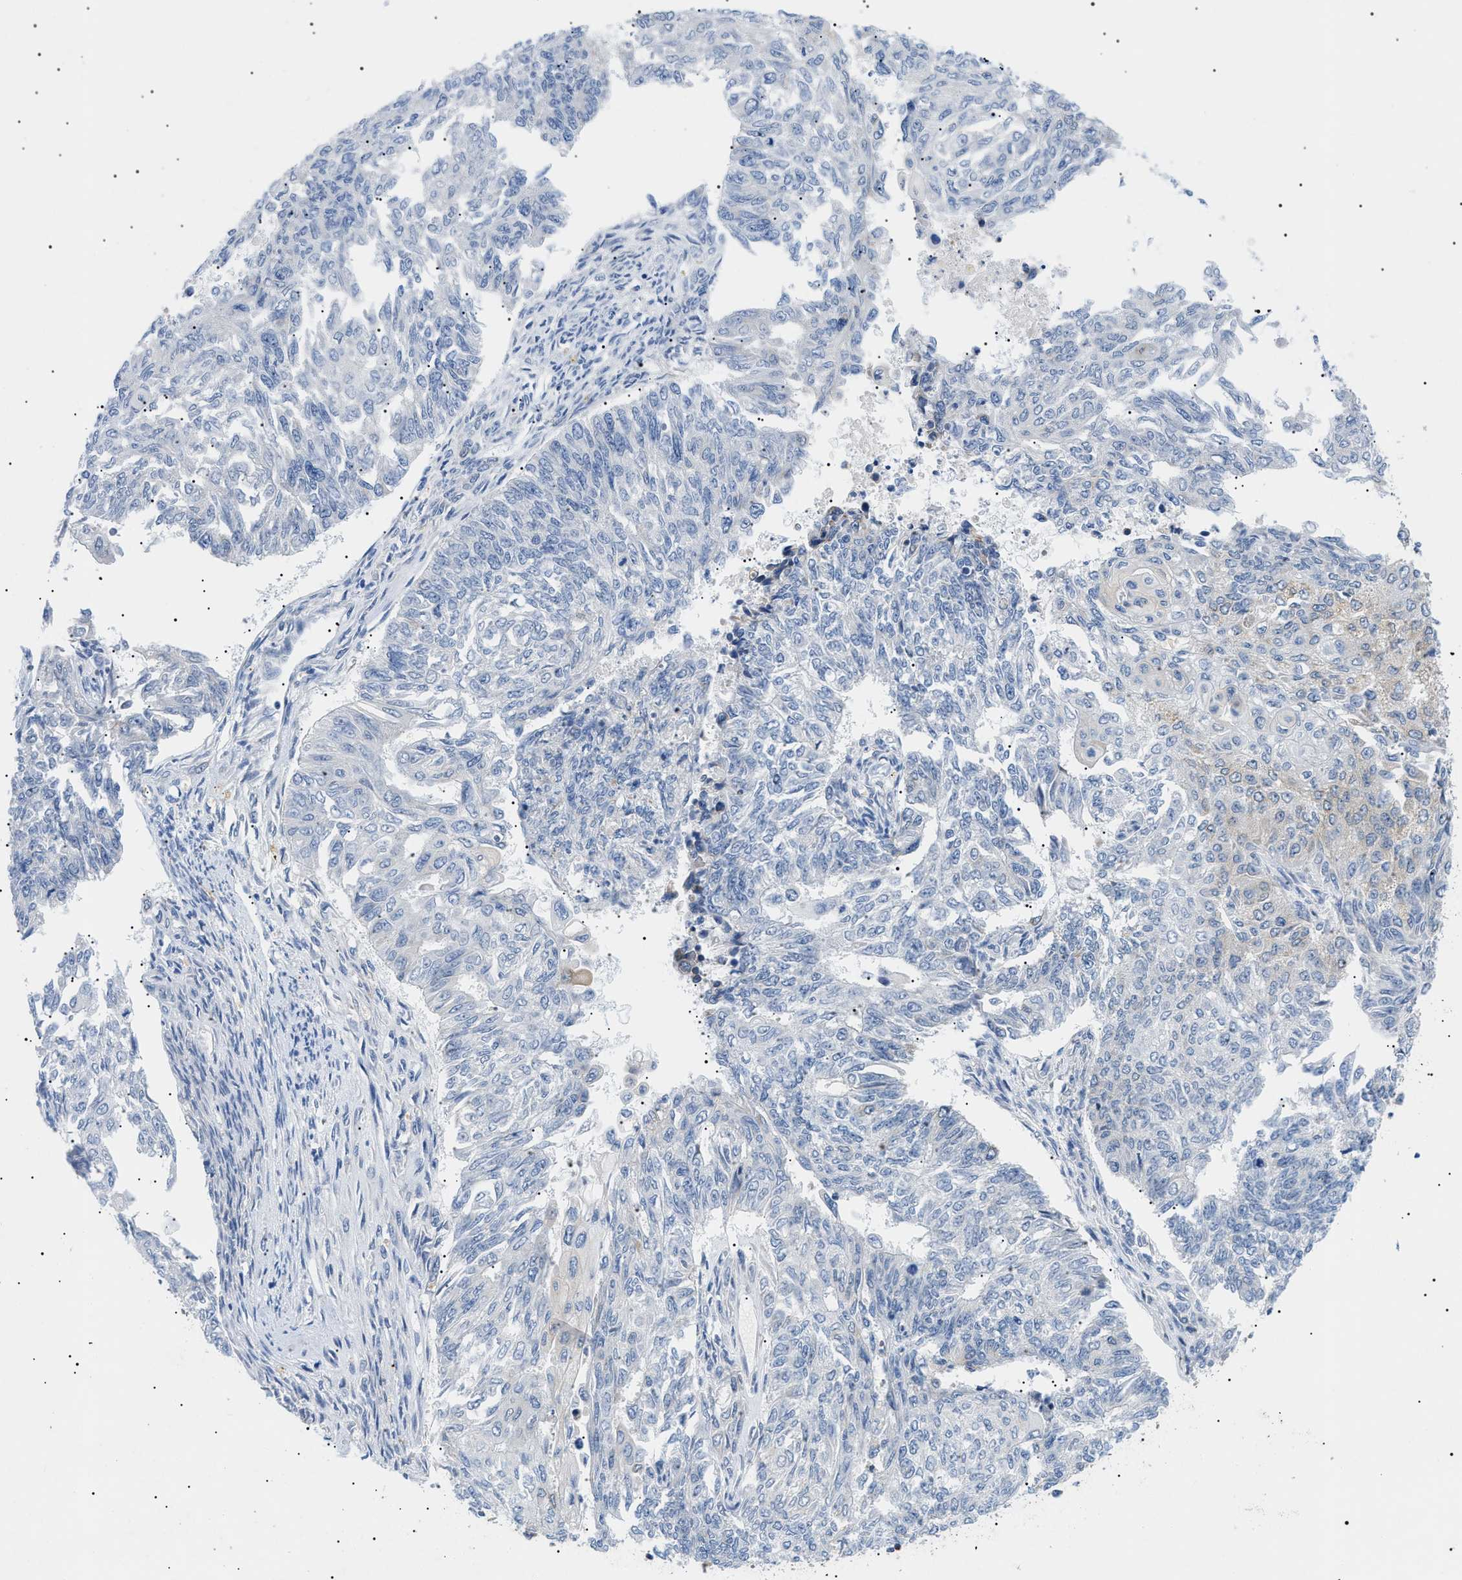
{"staining": {"intensity": "moderate", "quantity": "25%-75%", "location": "cytoplasmic/membranous"}, "tissue": "endometrial cancer", "cell_type": "Tumor cells", "image_type": "cancer", "snomed": [{"axis": "morphology", "description": "Adenocarcinoma, NOS"}, {"axis": "topography", "description": "Endometrium"}], "caption": "Protein expression analysis of endometrial adenocarcinoma demonstrates moderate cytoplasmic/membranous expression in about 25%-75% of tumor cells.", "gene": "DERL1", "patient": {"sex": "female", "age": 32}}